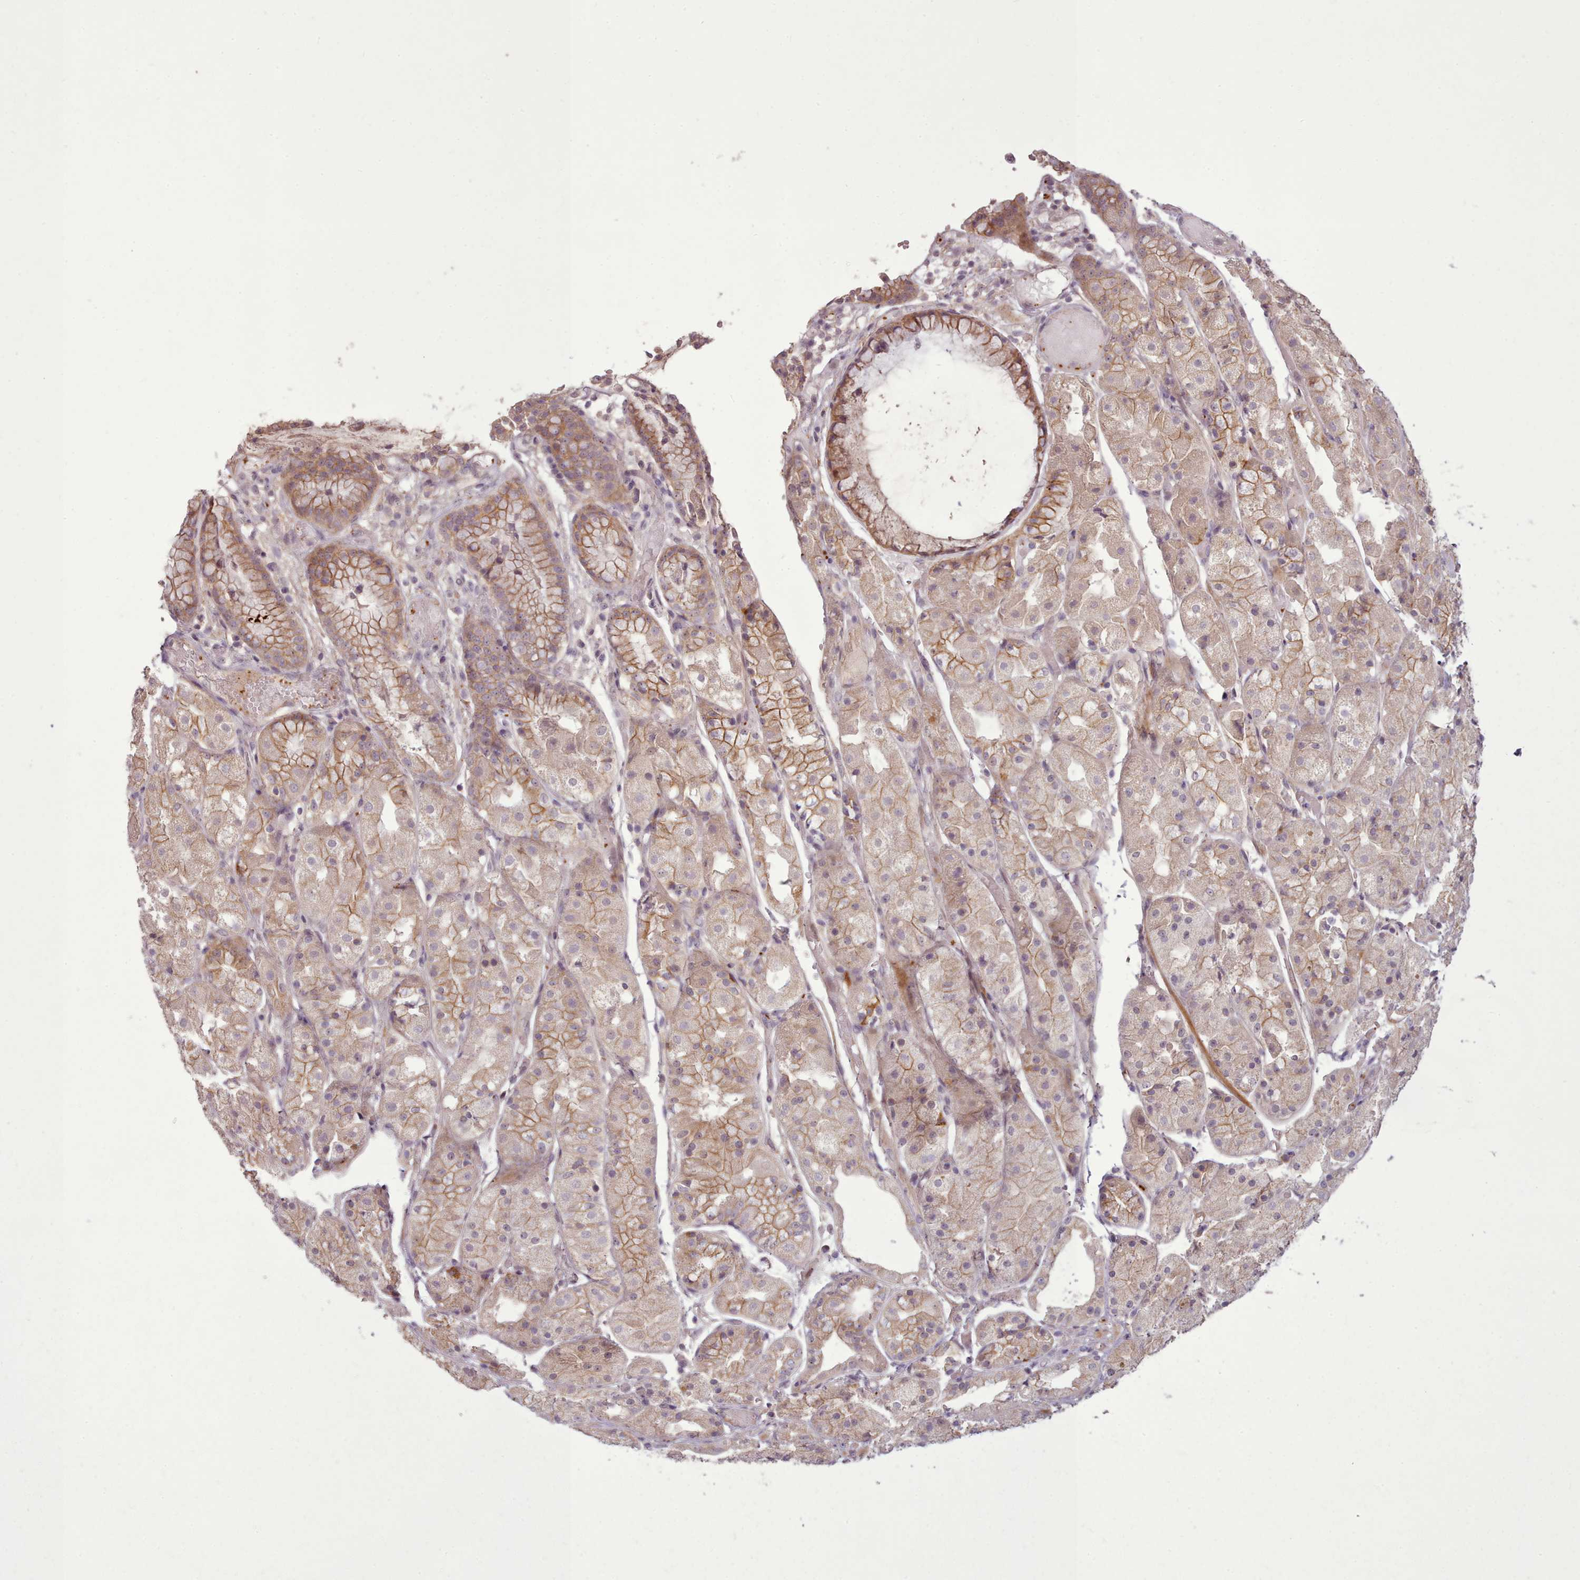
{"staining": {"intensity": "moderate", "quantity": ">75%", "location": "cytoplasmic/membranous"}, "tissue": "stomach", "cell_type": "Glandular cells", "image_type": "normal", "snomed": [{"axis": "morphology", "description": "Normal tissue, NOS"}, {"axis": "topography", "description": "Stomach, upper"}], "caption": "Brown immunohistochemical staining in normal stomach exhibits moderate cytoplasmic/membranous staining in approximately >75% of glandular cells. The protein of interest is stained brown, and the nuclei are stained in blue (DAB (3,3'-diaminobenzidine) IHC with brightfield microscopy, high magnification).", "gene": "LEFTY1", "patient": {"sex": "male", "age": 72}}